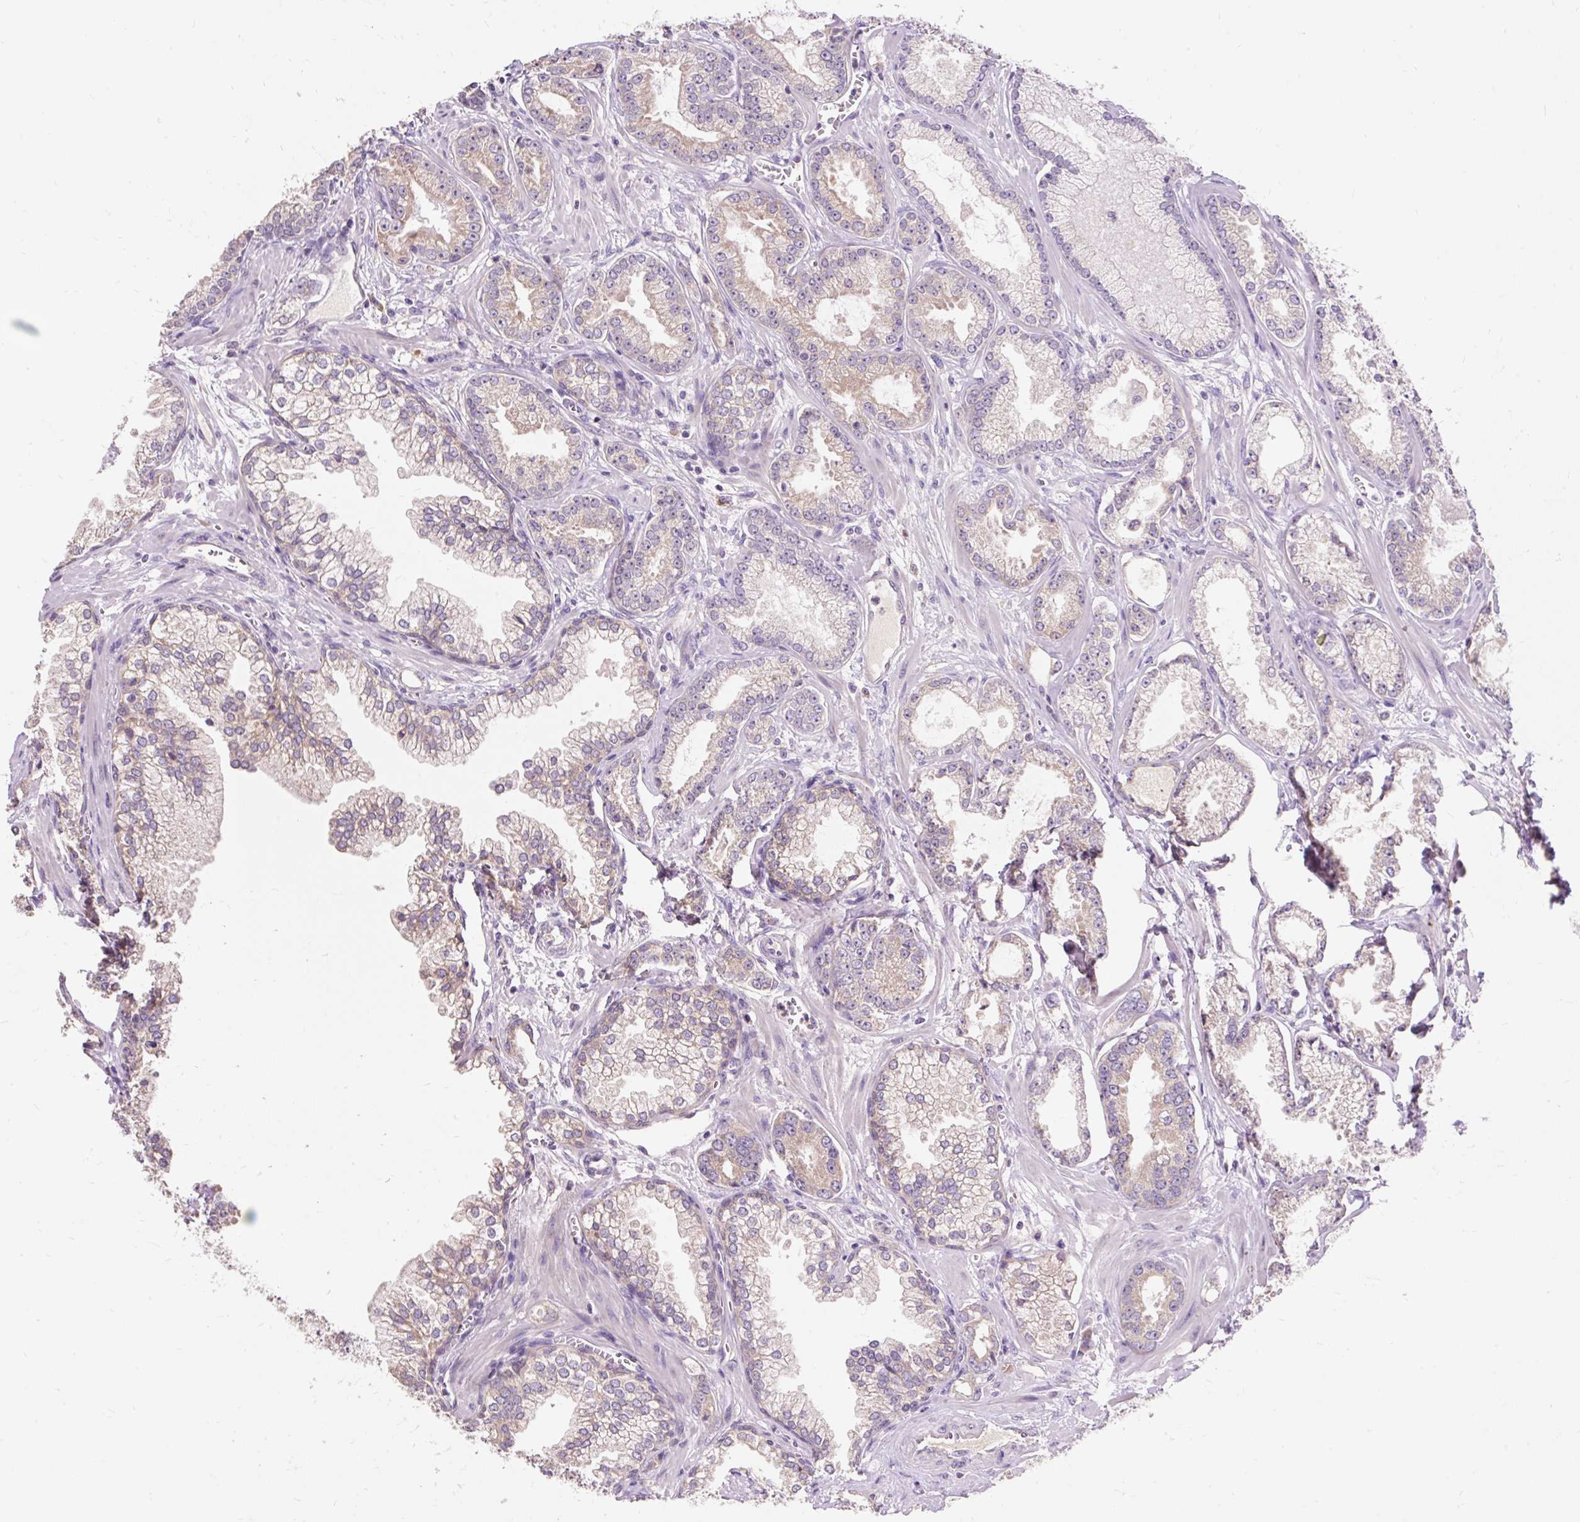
{"staining": {"intensity": "weak", "quantity": "<25%", "location": "cytoplasmic/membranous"}, "tissue": "prostate cancer", "cell_type": "Tumor cells", "image_type": "cancer", "snomed": [{"axis": "morphology", "description": "Adenocarcinoma, Medium grade"}, {"axis": "topography", "description": "Prostate"}], "caption": "Image shows no protein expression in tumor cells of prostate medium-grade adenocarcinoma tissue. (DAB (3,3'-diaminobenzidine) IHC with hematoxylin counter stain).", "gene": "SEC63", "patient": {"sex": "male", "age": 57}}